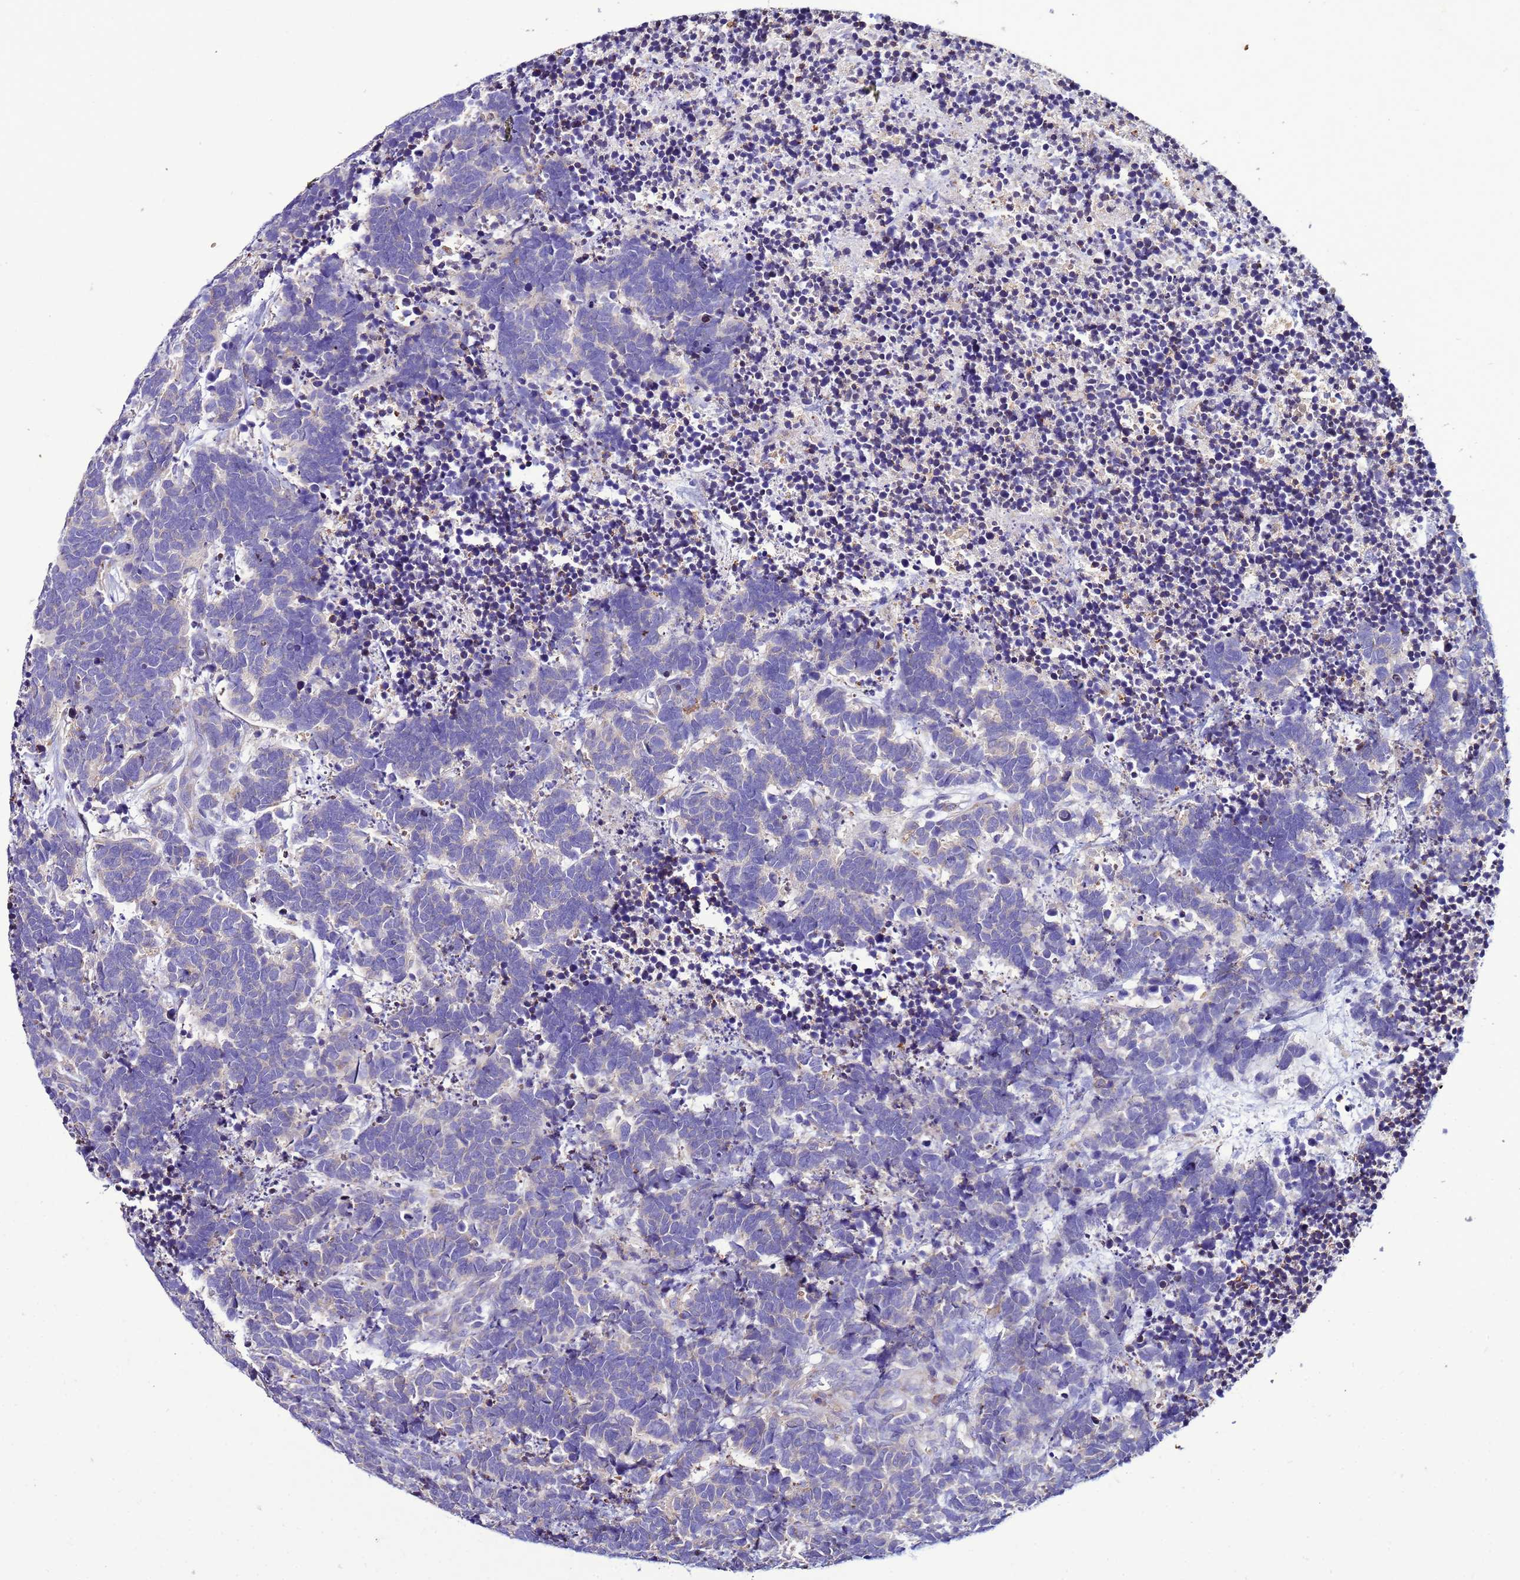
{"staining": {"intensity": "negative", "quantity": "none", "location": "none"}, "tissue": "carcinoid", "cell_type": "Tumor cells", "image_type": "cancer", "snomed": [{"axis": "morphology", "description": "Carcinoma, NOS"}, {"axis": "morphology", "description": "Carcinoid, malignant, NOS"}, {"axis": "topography", "description": "Urinary bladder"}], "caption": "A high-resolution image shows immunohistochemistry staining of carcinoid, which demonstrates no significant positivity in tumor cells.", "gene": "ANTKMT", "patient": {"sex": "male", "age": 57}}